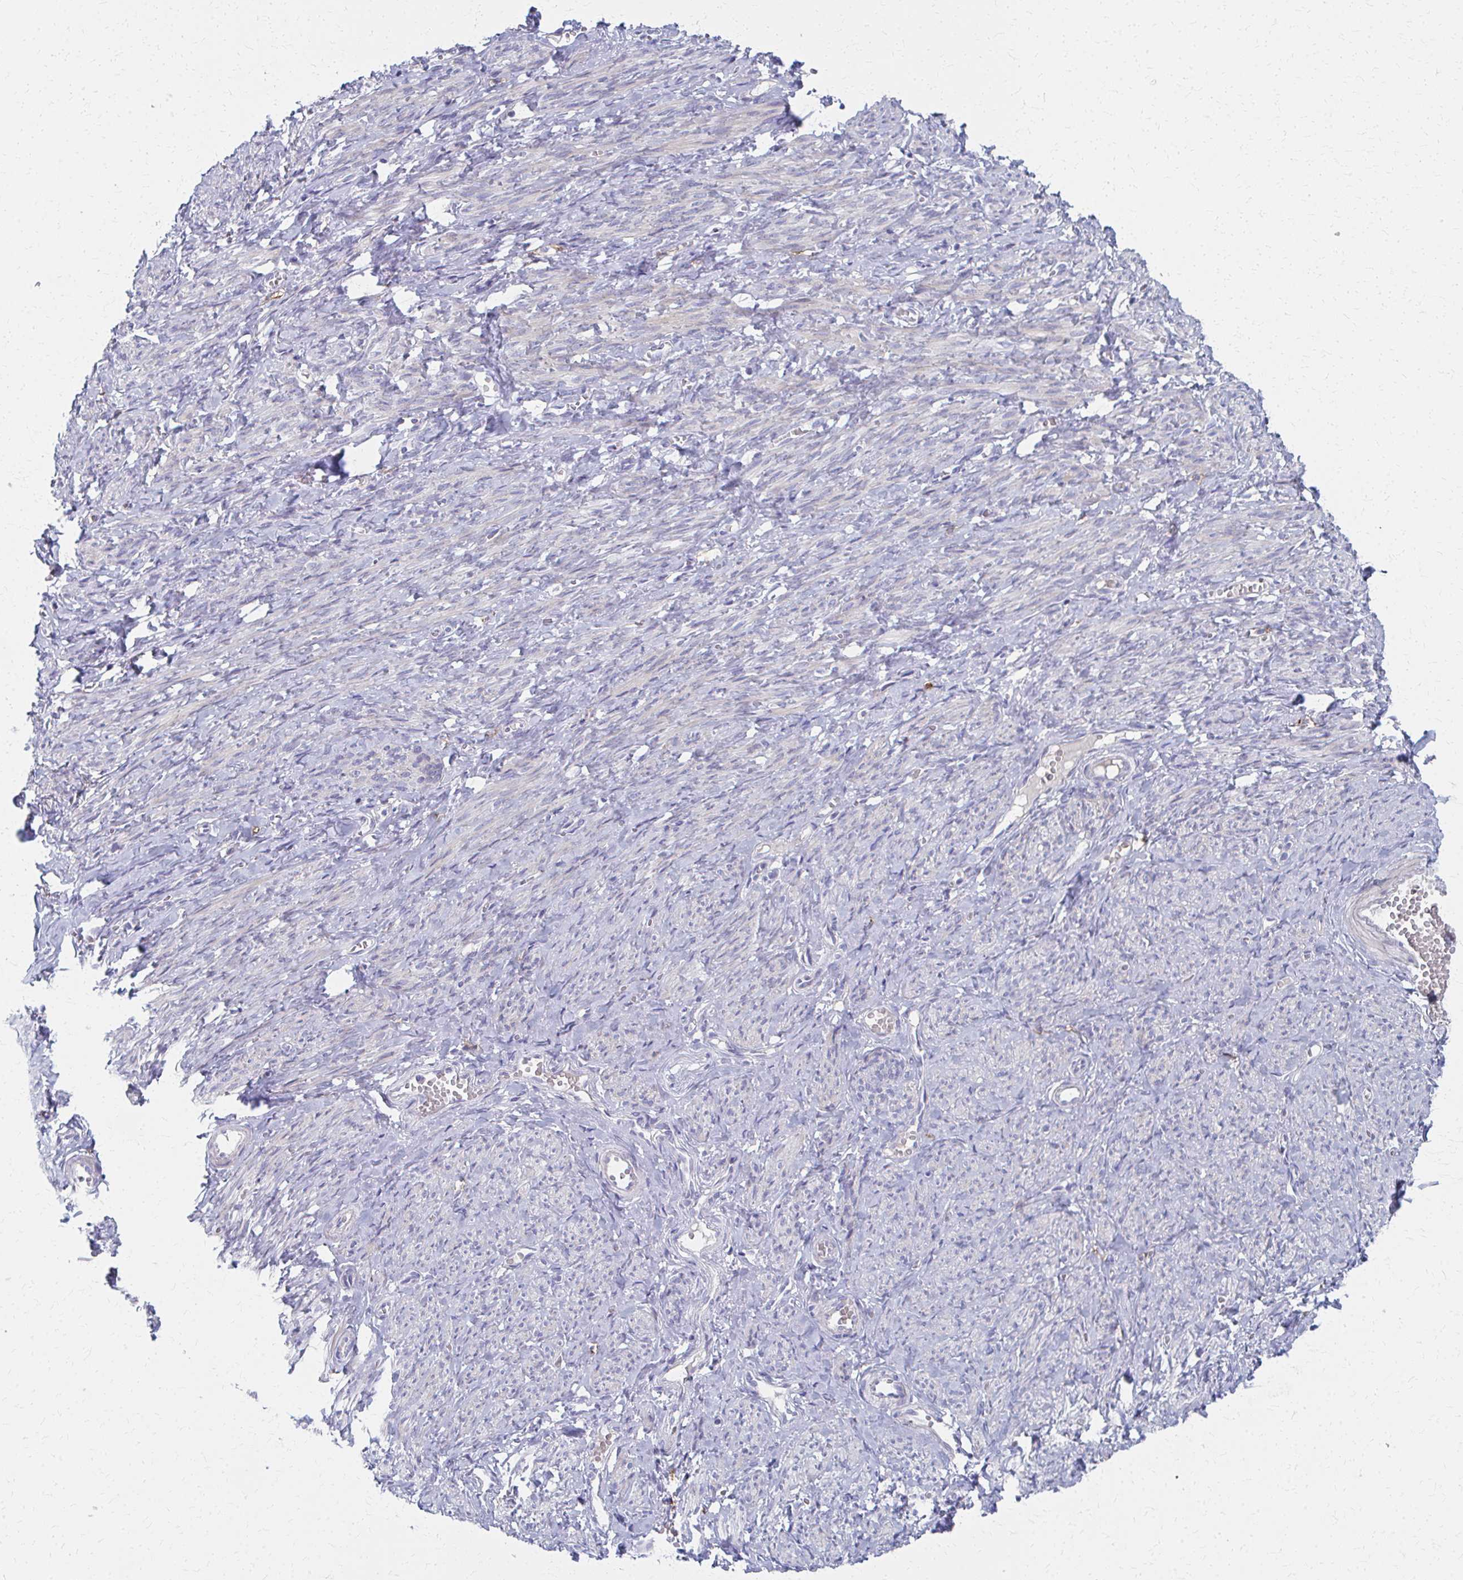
{"staining": {"intensity": "weak", "quantity": "25%-75%", "location": "cytoplasmic/membranous"}, "tissue": "smooth muscle", "cell_type": "Smooth muscle cells", "image_type": "normal", "snomed": [{"axis": "morphology", "description": "Normal tissue, NOS"}, {"axis": "topography", "description": "Smooth muscle"}], "caption": "Benign smooth muscle demonstrates weak cytoplasmic/membranous positivity in about 25%-75% of smooth muscle cells.", "gene": "MS4A2", "patient": {"sex": "female", "age": 65}}